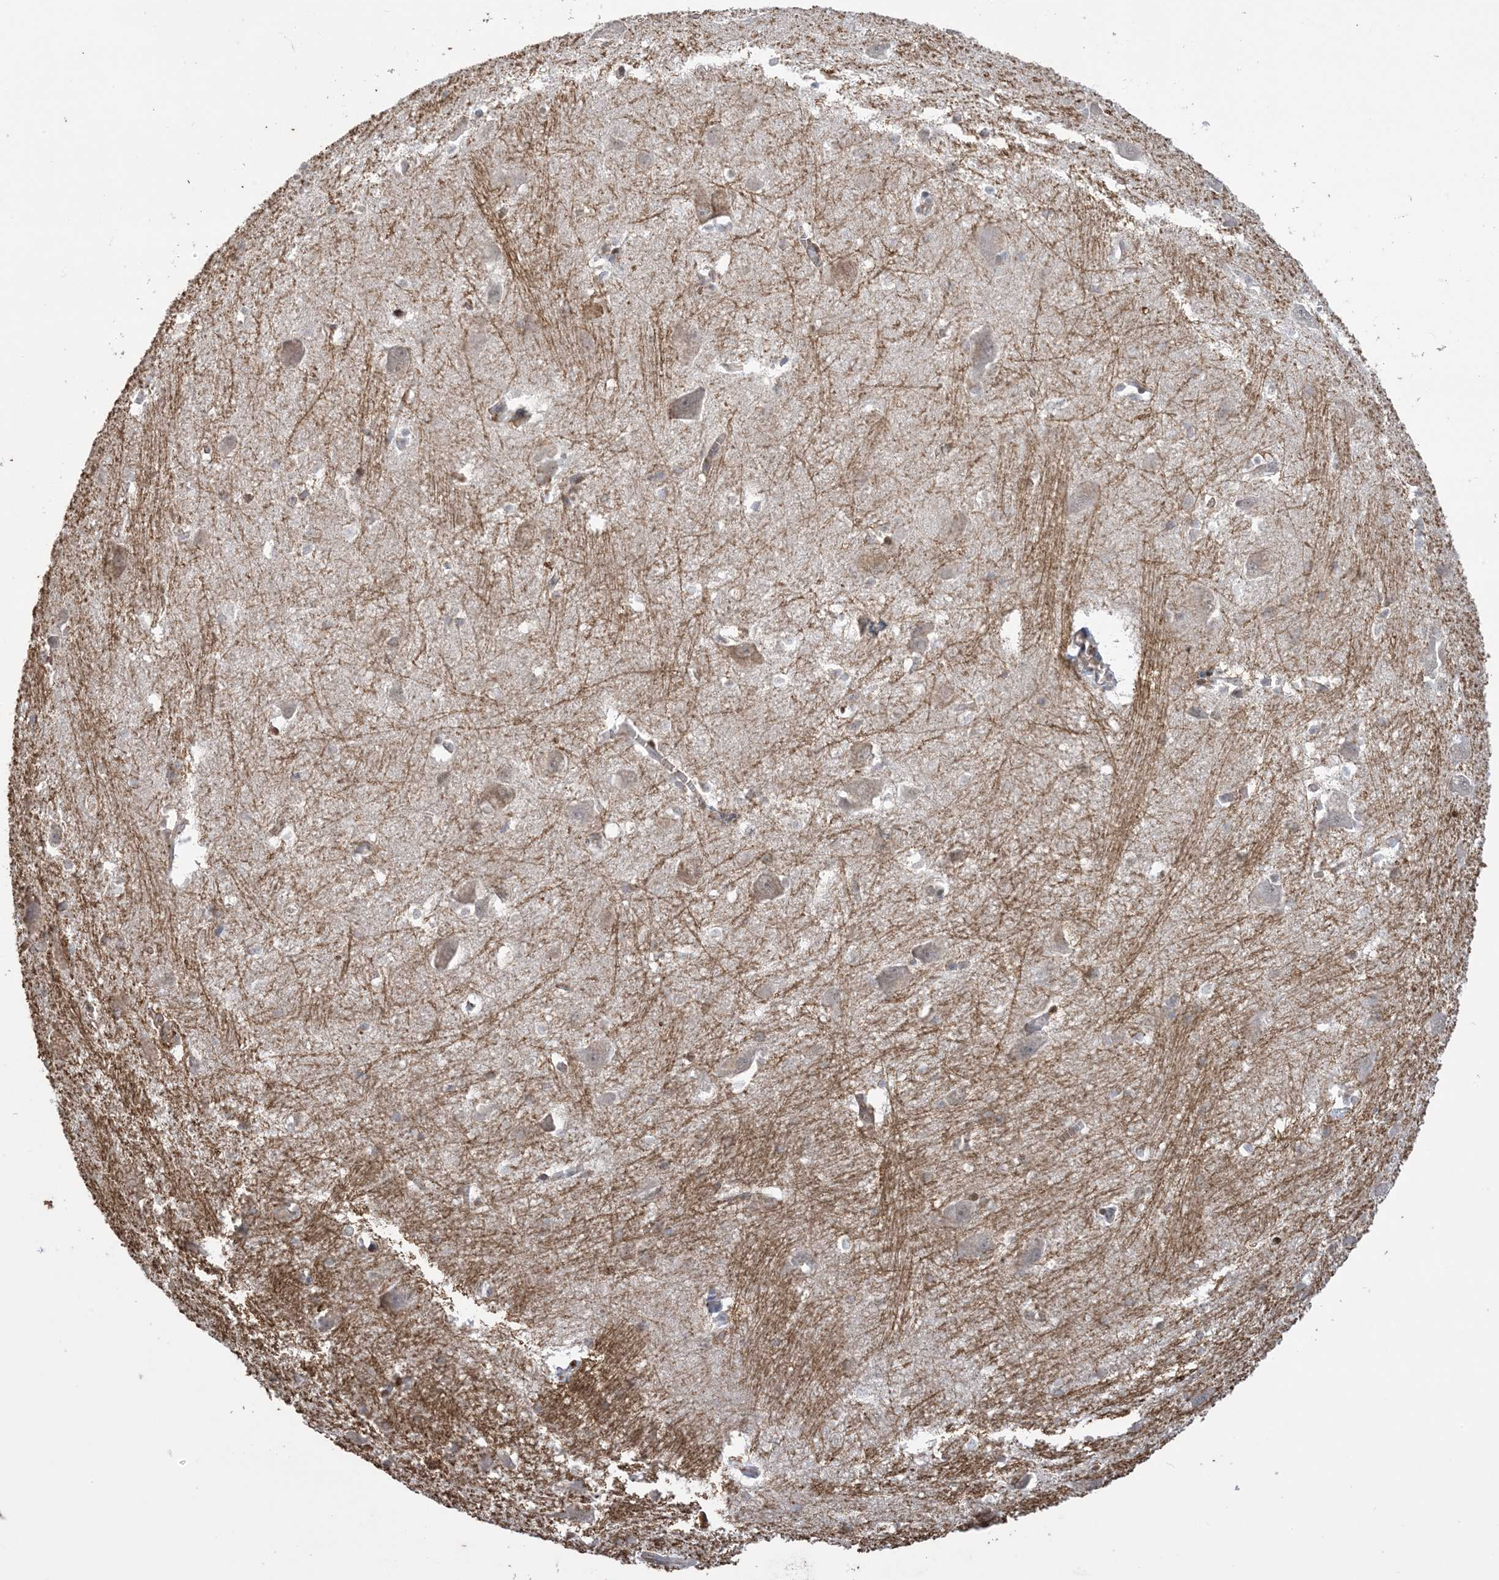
{"staining": {"intensity": "weak", "quantity": "<25%", "location": "cytoplasmic/membranous"}, "tissue": "caudate", "cell_type": "Glial cells", "image_type": "normal", "snomed": [{"axis": "morphology", "description": "Normal tissue, NOS"}, {"axis": "topography", "description": "Lateral ventricle wall"}], "caption": "Immunohistochemistry (IHC) of unremarkable human caudate reveals no staining in glial cells.", "gene": "XRN1", "patient": {"sex": "male", "age": 37}}